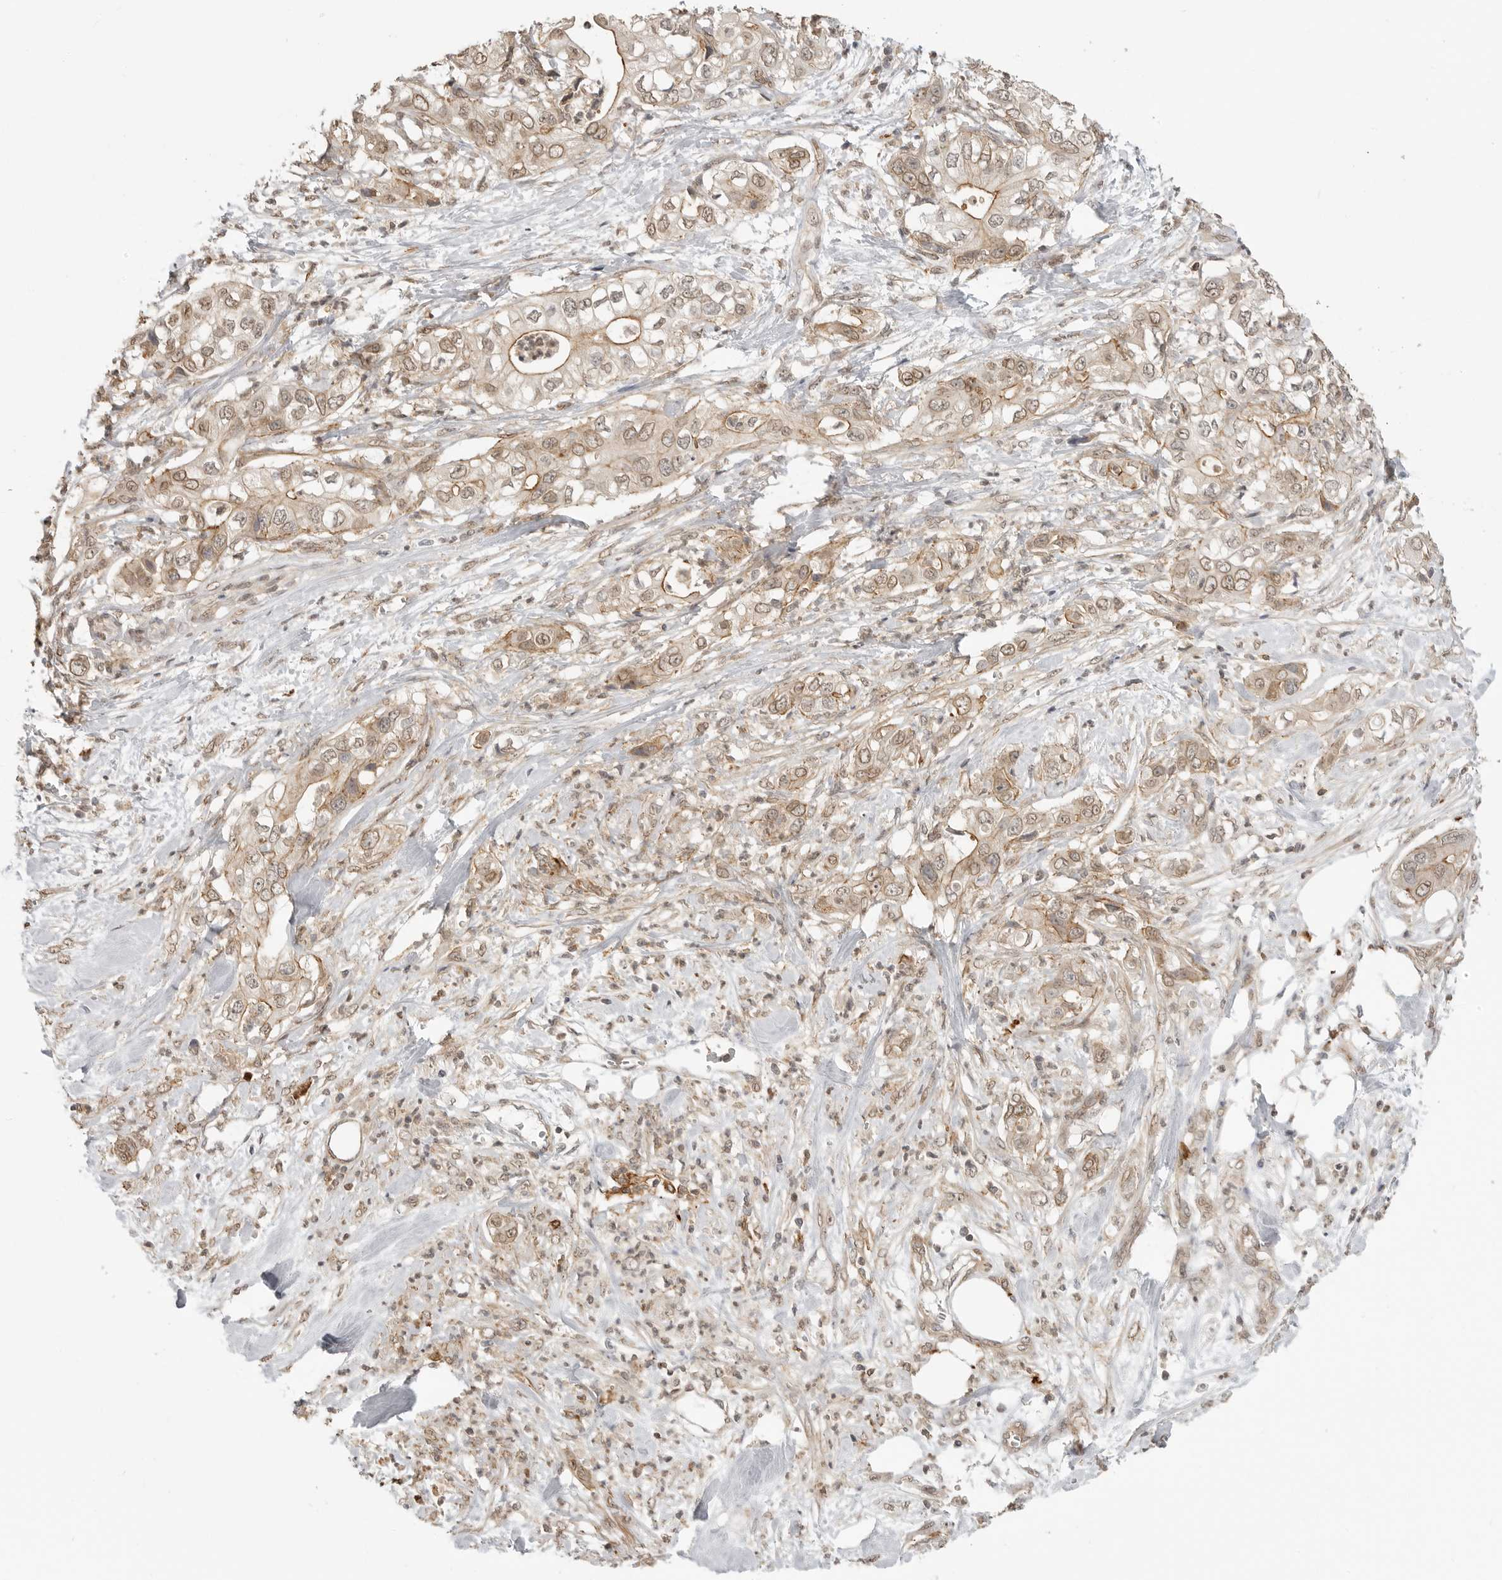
{"staining": {"intensity": "moderate", "quantity": ">75%", "location": "cytoplasmic/membranous,nuclear"}, "tissue": "pancreatic cancer", "cell_type": "Tumor cells", "image_type": "cancer", "snomed": [{"axis": "morphology", "description": "Adenocarcinoma, NOS"}, {"axis": "topography", "description": "Pancreas"}], "caption": "A brown stain labels moderate cytoplasmic/membranous and nuclear expression of a protein in human adenocarcinoma (pancreatic) tumor cells.", "gene": "GPC2", "patient": {"sex": "female", "age": 78}}